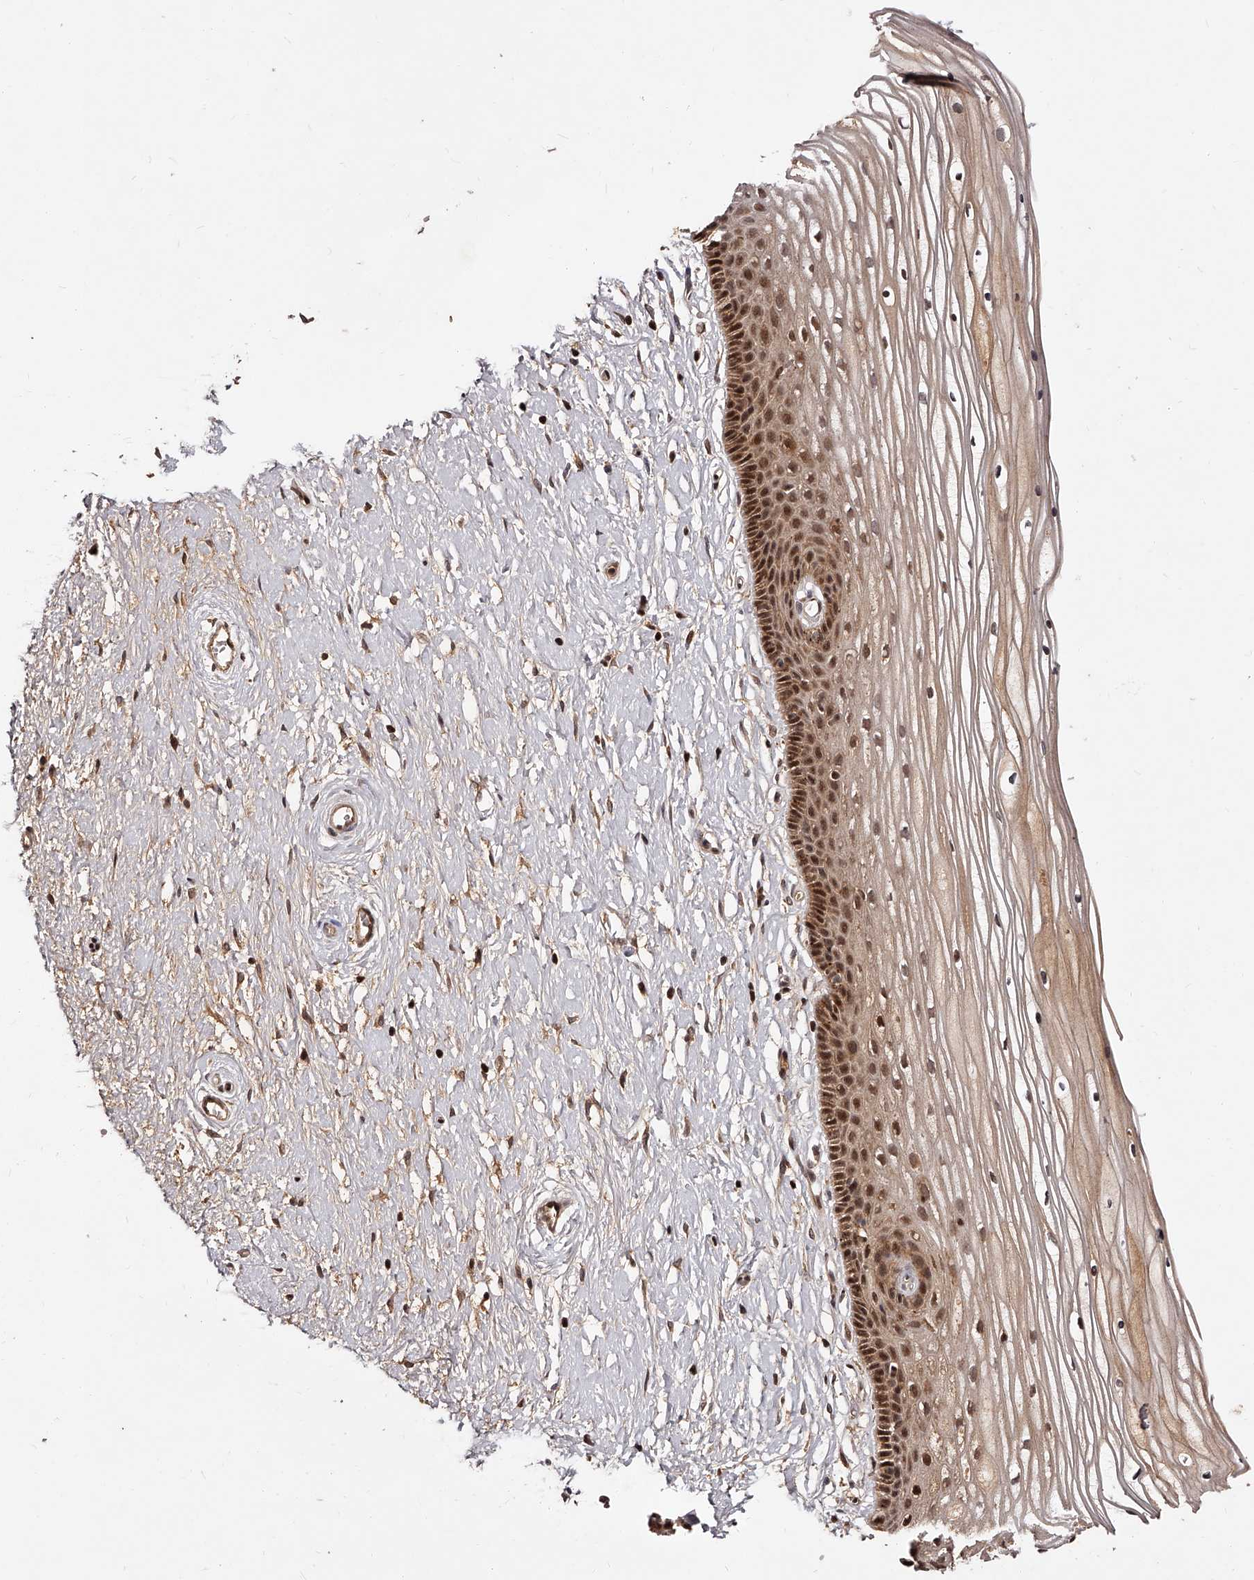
{"staining": {"intensity": "moderate", "quantity": ">75%", "location": "cytoplasmic/membranous,nuclear"}, "tissue": "vagina", "cell_type": "Squamous epithelial cells", "image_type": "normal", "snomed": [{"axis": "morphology", "description": "Normal tissue, NOS"}, {"axis": "topography", "description": "Vagina"}, {"axis": "topography", "description": "Cervix"}], "caption": "Immunohistochemical staining of unremarkable human vagina reveals >75% levels of moderate cytoplasmic/membranous,nuclear protein positivity in approximately >75% of squamous epithelial cells. Nuclei are stained in blue.", "gene": "CUL7", "patient": {"sex": "female", "age": 40}}